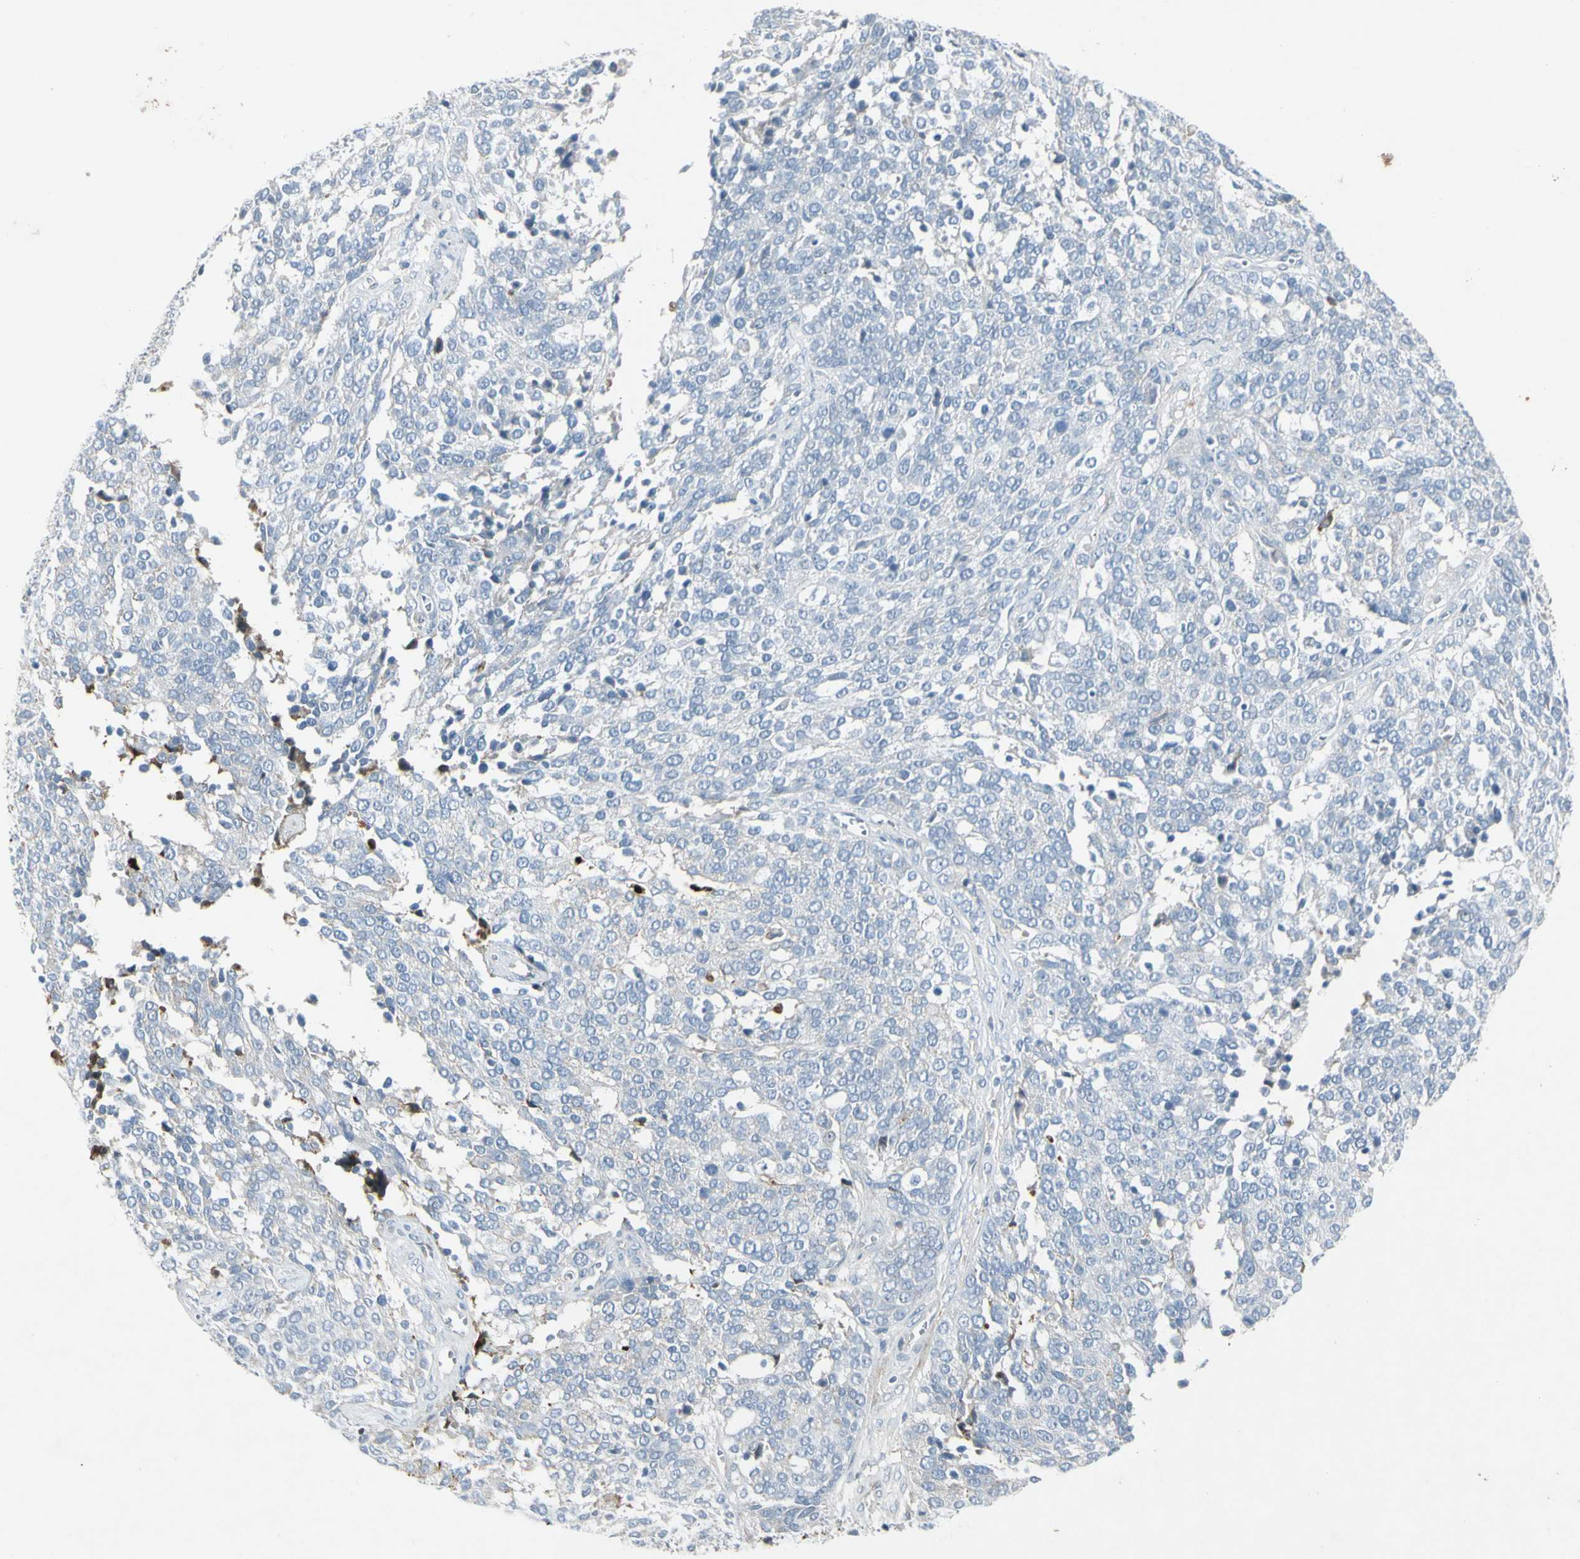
{"staining": {"intensity": "negative", "quantity": "none", "location": "none"}, "tissue": "ovarian cancer", "cell_type": "Tumor cells", "image_type": "cancer", "snomed": [{"axis": "morphology", "description": "Cystadenocarcinoma, serous, NOS"}, {"axis": "topography", "description": "Ovary"}], "caption": "Immunohistochemistry of human ovarian serous cystadenocarcinoma displays no positivity in tumor cells.", "gene": "IGHM", "patient": {"sex": "female", "age": 44}}